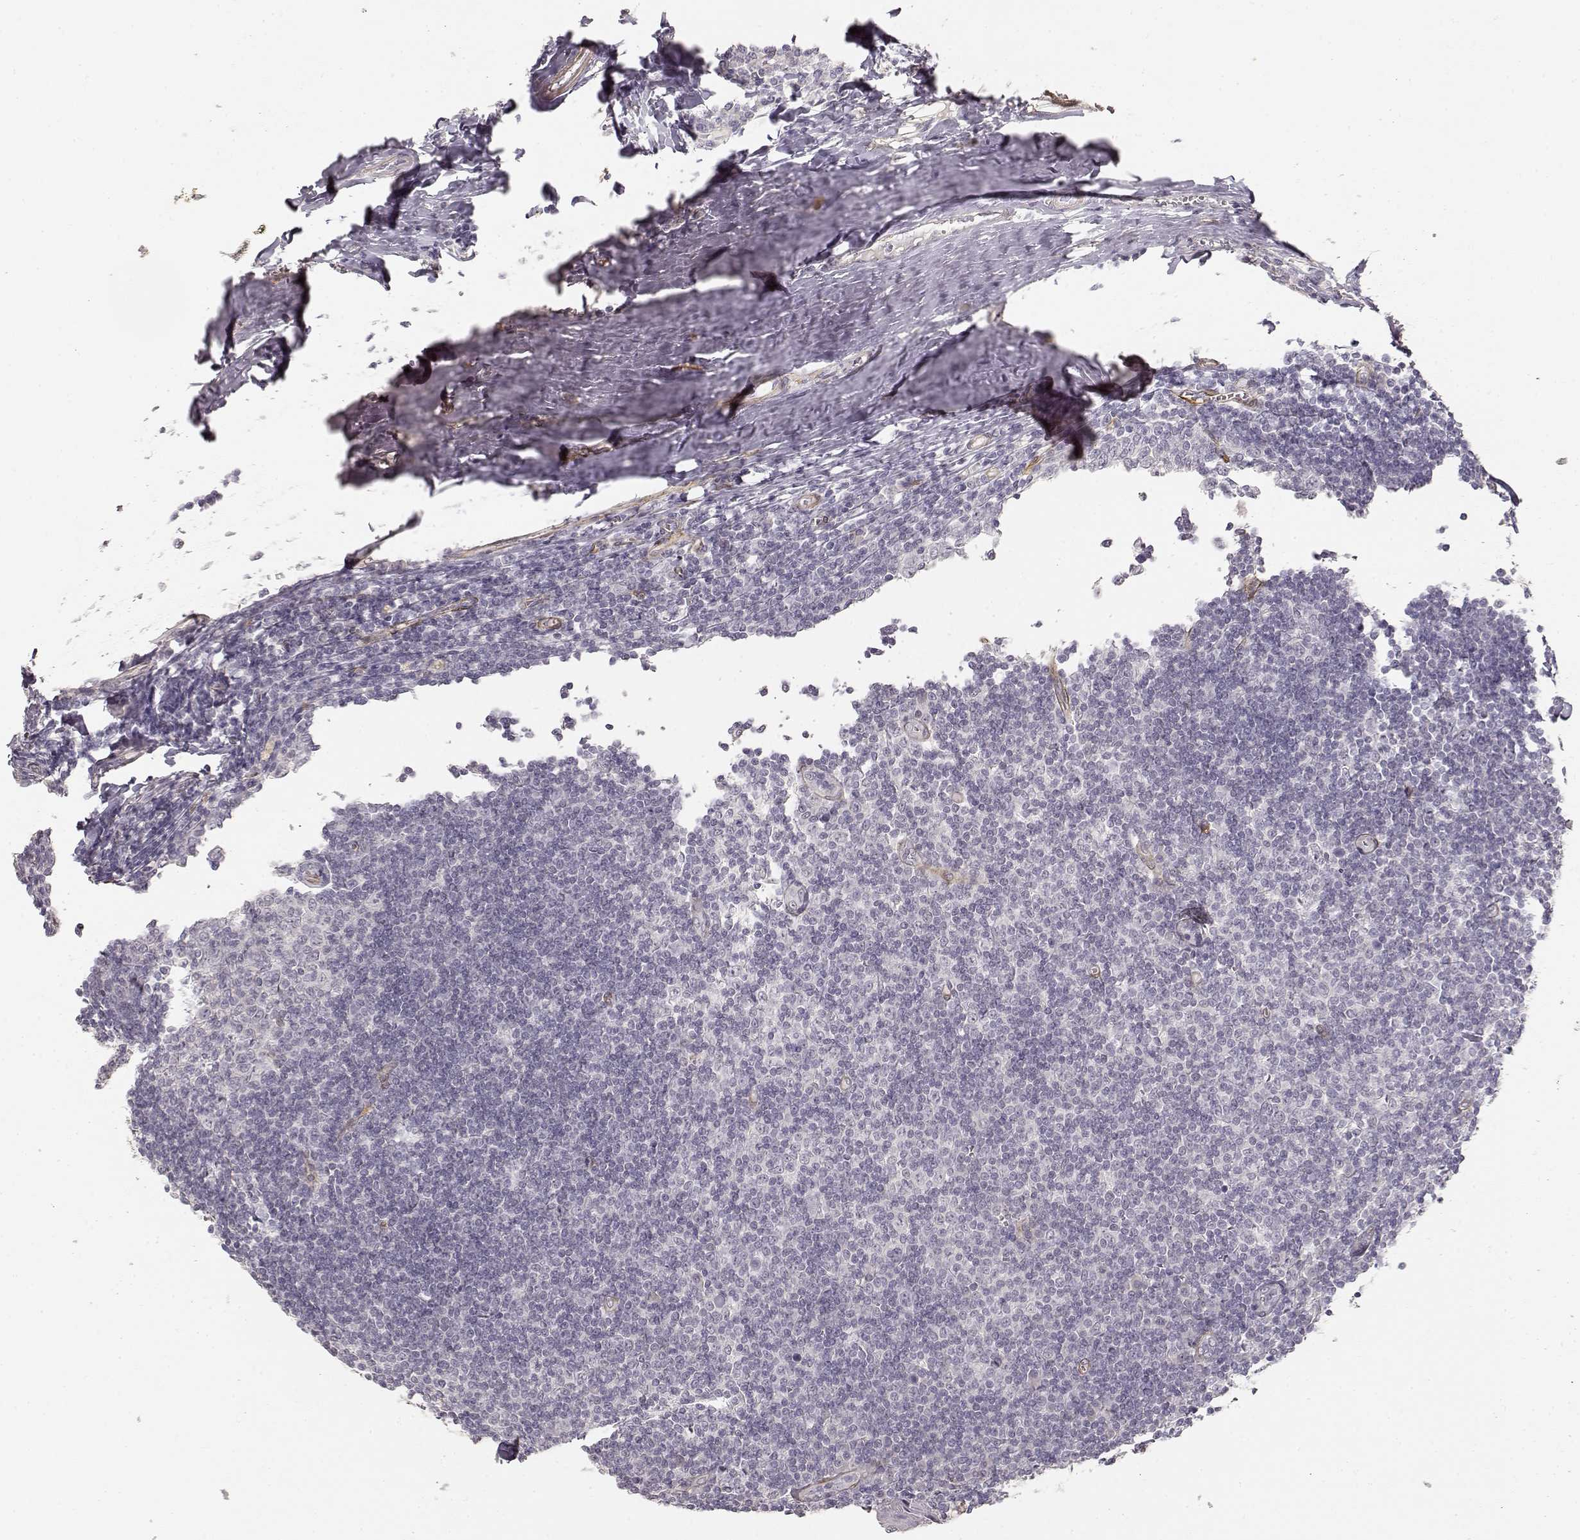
{"staining": {"intensity": "negative", "quantity": "none", "location": "none"}, "tissue": "tonsil", "cell_type": "Germinal center cells", "image_type": "normal", "snomed": [{"axis": "morphology", "description": "Normal tissue, NOS"}, {"axis": "topography", "description": "Tonsil"}], "caption": "An immunohistochemistry image of benign tonsil is shown. There is no staining in germinal center cells of tonsil.", "gene": "LAMA4", "patient": {"sex": "female", "age": 12}}